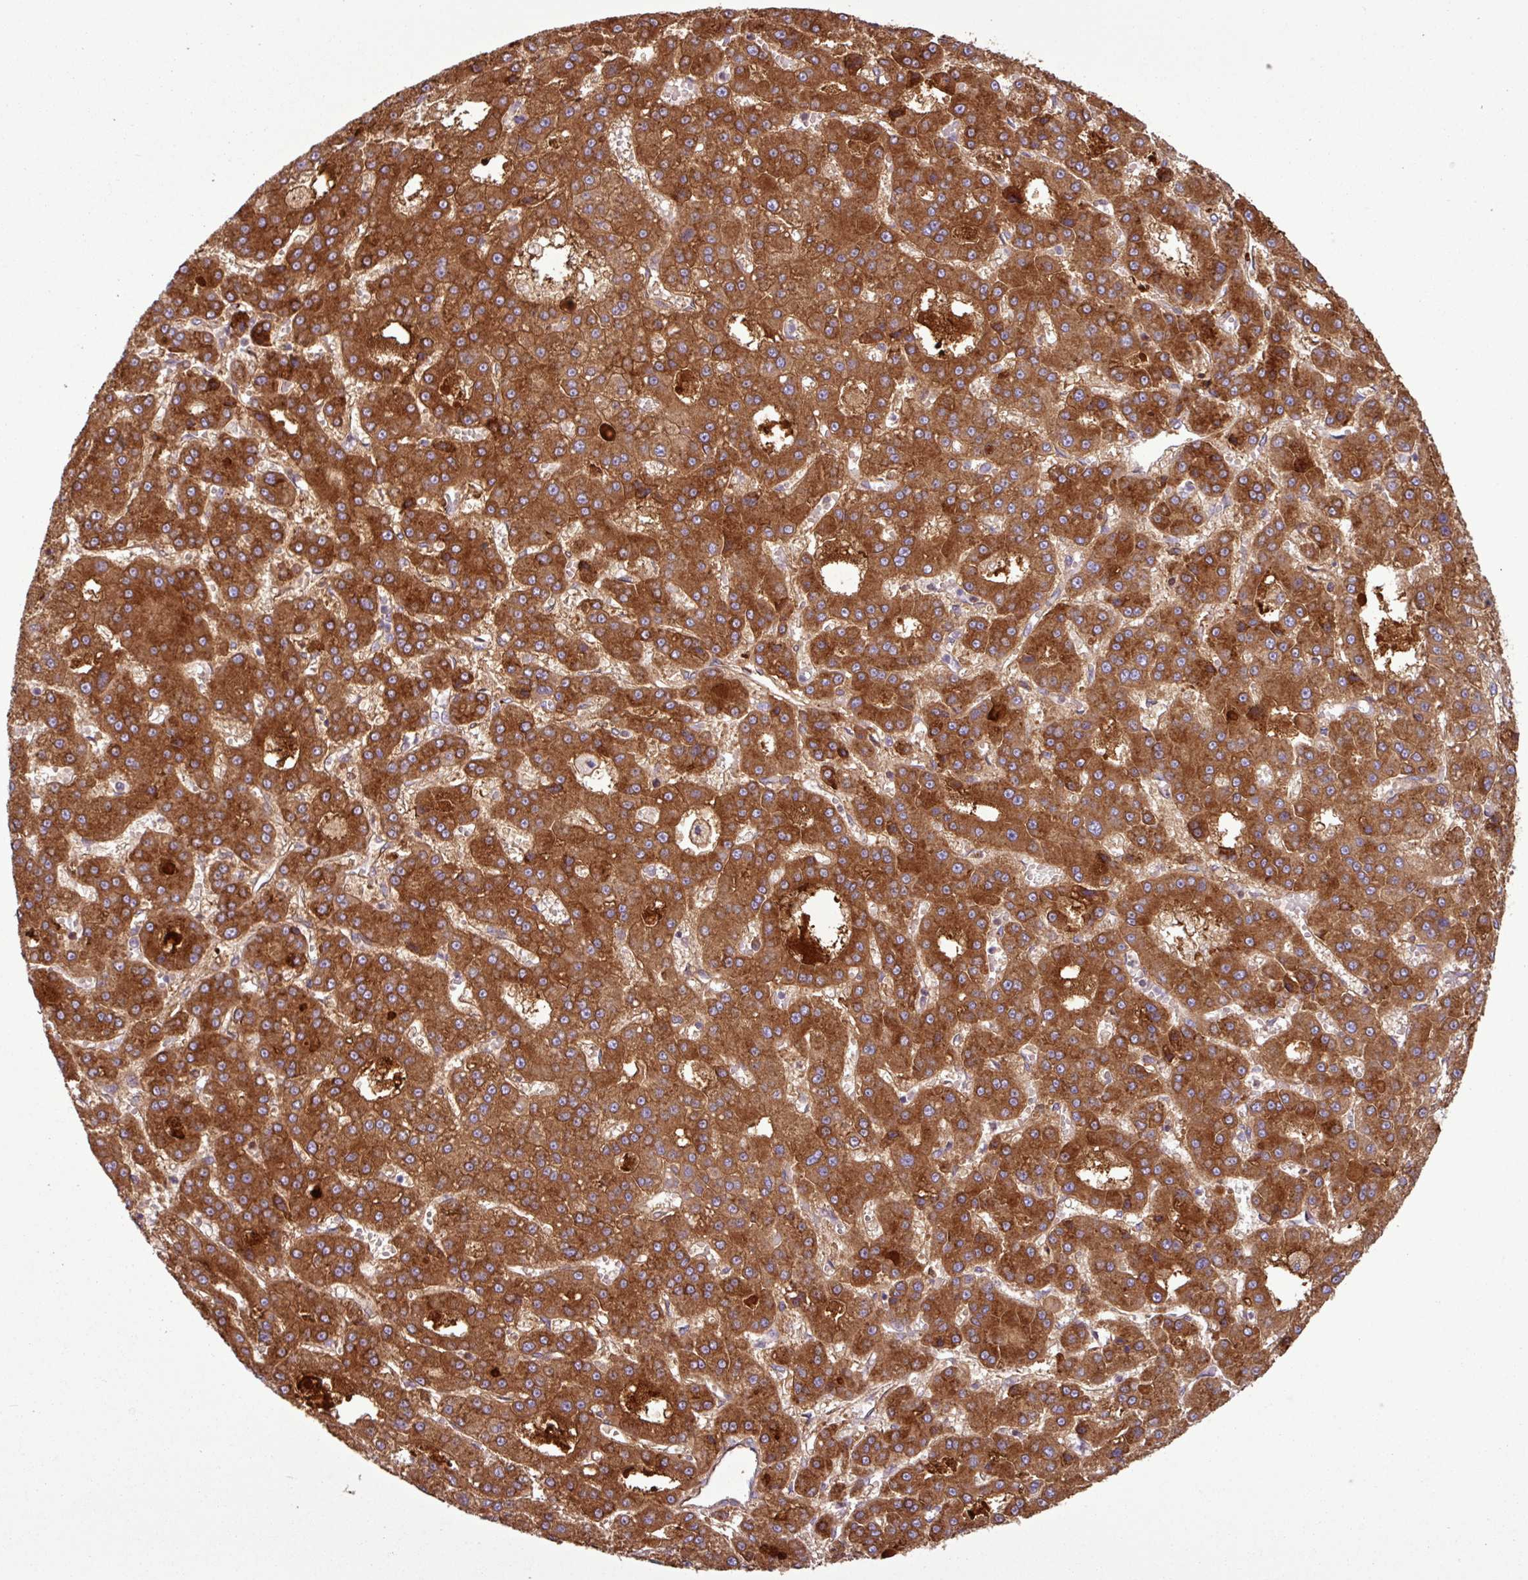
{"staining": {"intensity": "strong", "quantity": ">75%", "location": "cytoplasmic/membranous"}, "tissue": "liver cancer", "cell_type": "Tumor cells", "image_type": "cancer", "snomed": [{"axis": "morphology", "description": "Carcinoma, Hepatocellular, NOS"}, {"axis": "topography", "description": "Liver"}], "caption": "Liver cancer stained with DAB (3,3'-diaminobenzidine) immunohistochemistry reveals high levels of strong cytoplasmic/membranous positivity in about >75% of tumor cells.", "gene": "C4B", "patient": {"sex": "male", "age": 70}}